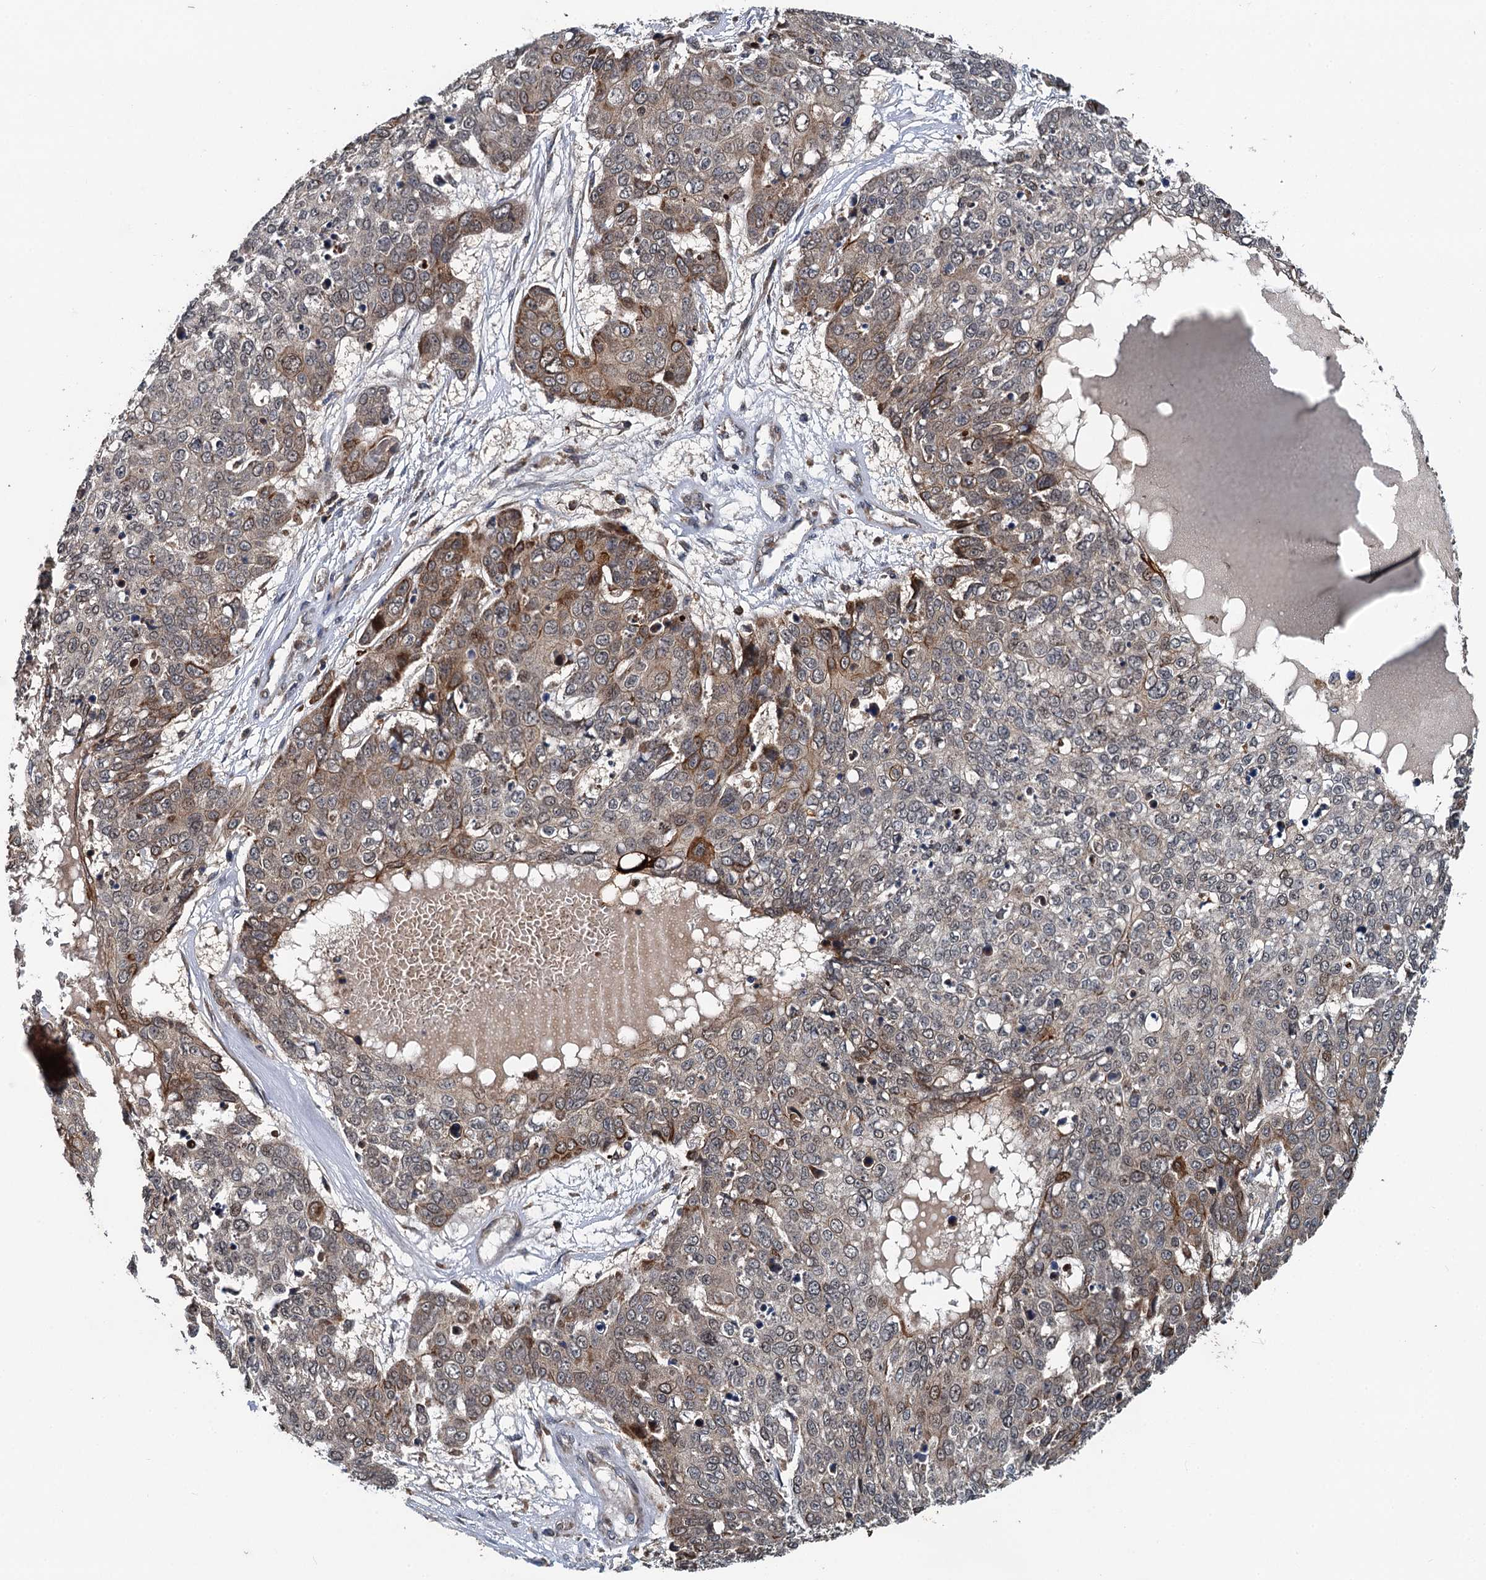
{"staining": {"intensity": "moderate", "quantity": "<25%", "location": "cytoplasmic/membranous"}, "tissue": "skin cancer", "cell_type": "Tumor cells", "image_type": "cancer", "snomed": [{"axis": "morphology", "description": "Squamous cell carcinoma, NOS"}, {"axis": "topography", "description": "Skin"}], "caption": "This histopathology image shows immunohistochemistry staining of skin cancer, with low moderate cytoplasmic/membranous staining in about <25% of tumor cells.", "gene": "LRRK2", "patient": {"sex": "male", "age": 71}}